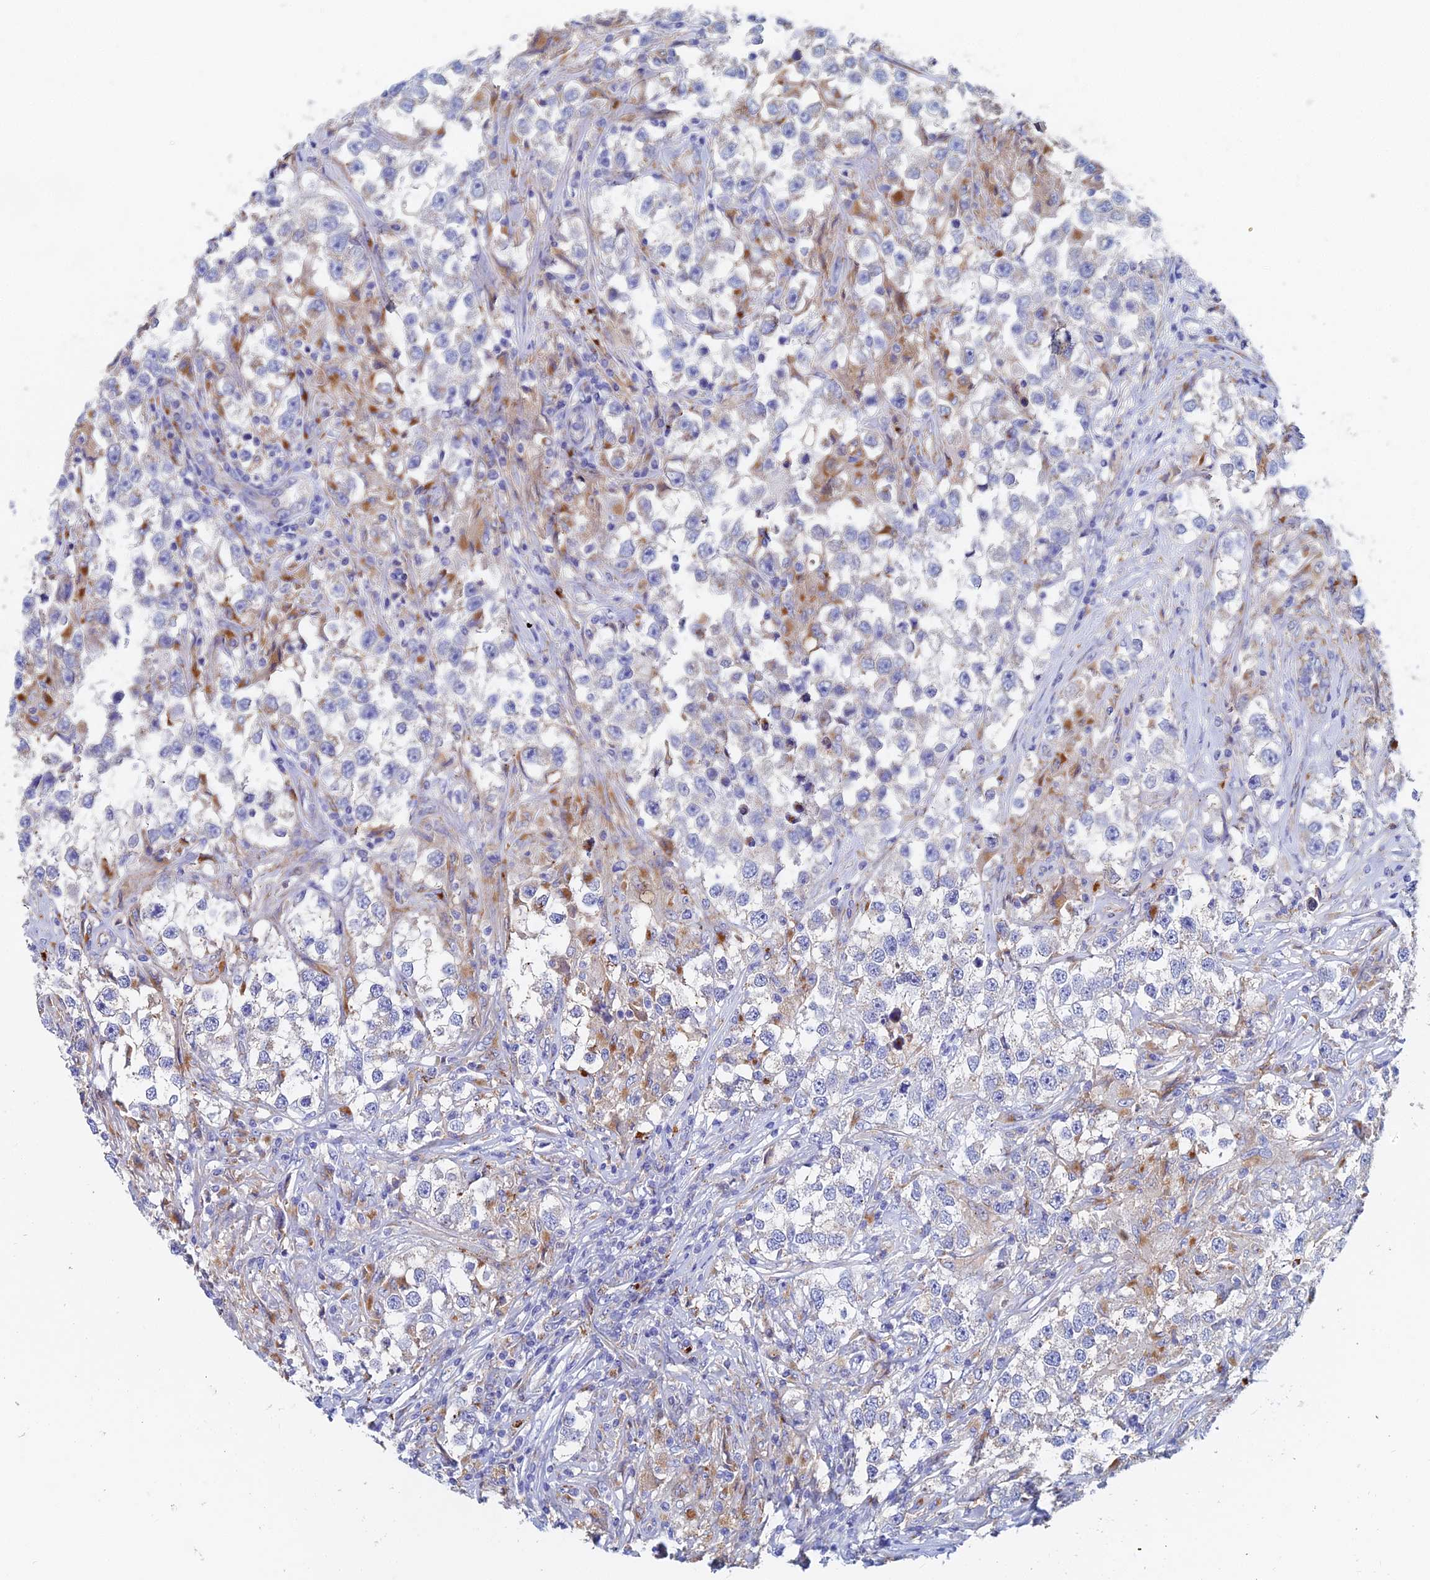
{"staining": {"intensity": "moderate", "quantity": "<25%", "location": "cytoplasmic/membranous"}, "tissue": "testis cancer", "cell_type": "Tumor cells", "image_type": "cancer", "snomed": [{"axis": "morphology", "description": "Seminoma, NOS"}, {"axis": "topography", "description": "Testis"}], "caption": "An immunohistochemistry micrograph of neoplastic tissue is shown. Protein staining in brown highlights moderate cytoplasmic/membranous positivity in testis cancer within tumor cells.", "gene": "SPNS1", "patient": {"sex": "male", "age": 46}}